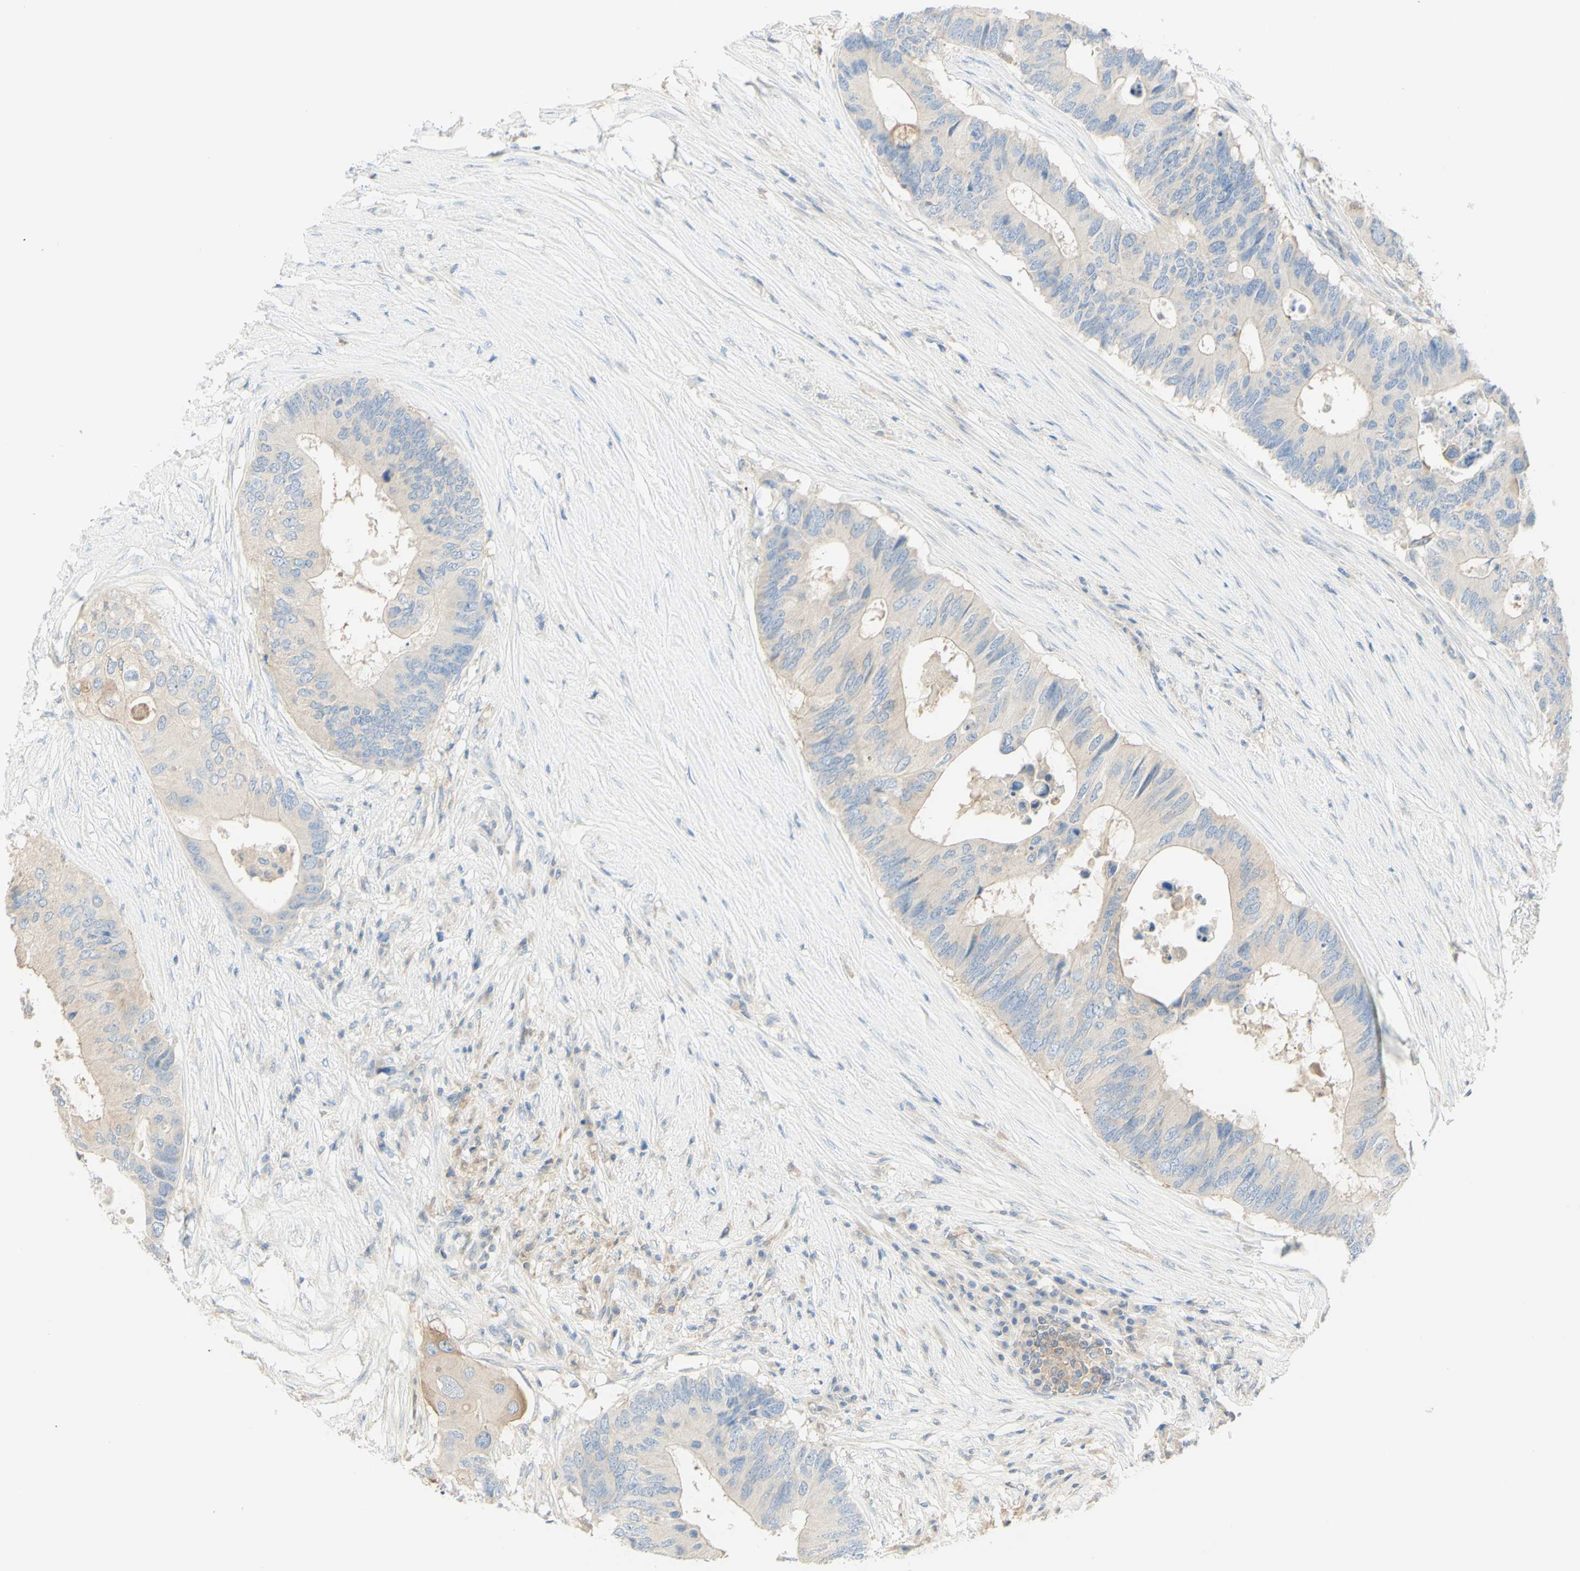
{"staining": {"intensity": "weak", "quantity": "<25%", "location": "cytoplasmic/membranous"}, "tissue": "colorectal cancer", "cell_type": "Tumor cells", "image_type": "cancer", "snomed": [{"axis": "morphology", "description": "Adenocarcinoma, NOS"}, {"axis": "topography", "description": "Colon"}], "caption": "Tumor cells are negative for brown protein staining in colorectal cancer.", "gene": "MTM1", "patient": {"sex": "male", "age": 71}}